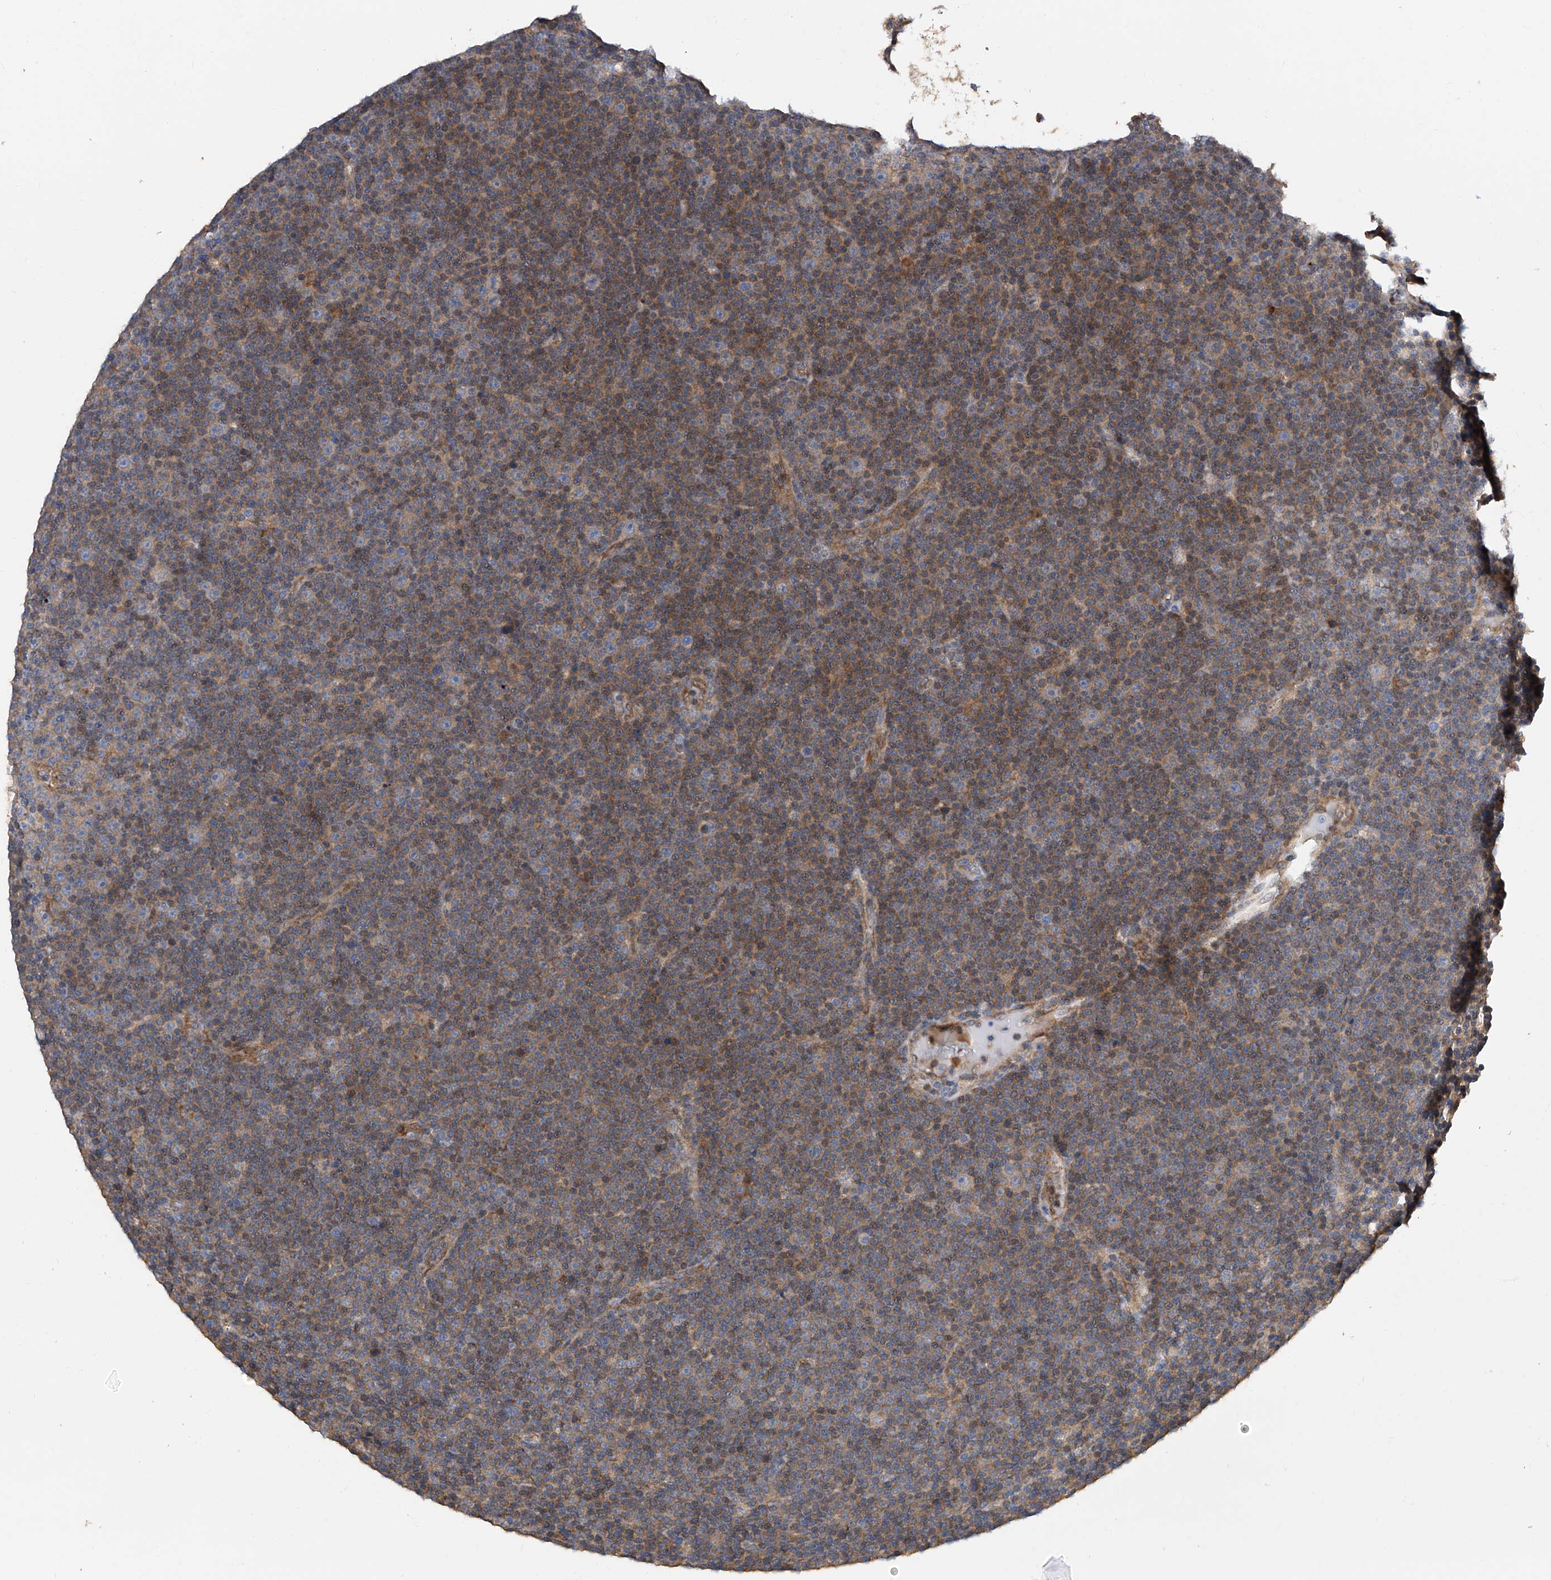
{"staining": {"intensity": "weak", "quantity": "25%-75%", "location": "cytoplasmic/membranous"}, "tissue": "lymphoma", "cell_type": "Tumor cells", "image_type": "cancer", "snomed": [{"axis": "morphology", "description": "Malignant lymphoma, non-Hodgkin's type, Low grade"}, {"axis": "topography", "description": "Lymph node"}], "caption": "This is an image of immunohistochemistry (IHC) staining of lymphoma, which shows weak positivity in the cytoplasmic/membranous of tumor cells.", "gene": "PTK2", "patient": {"sex": "female", "age": 67}}